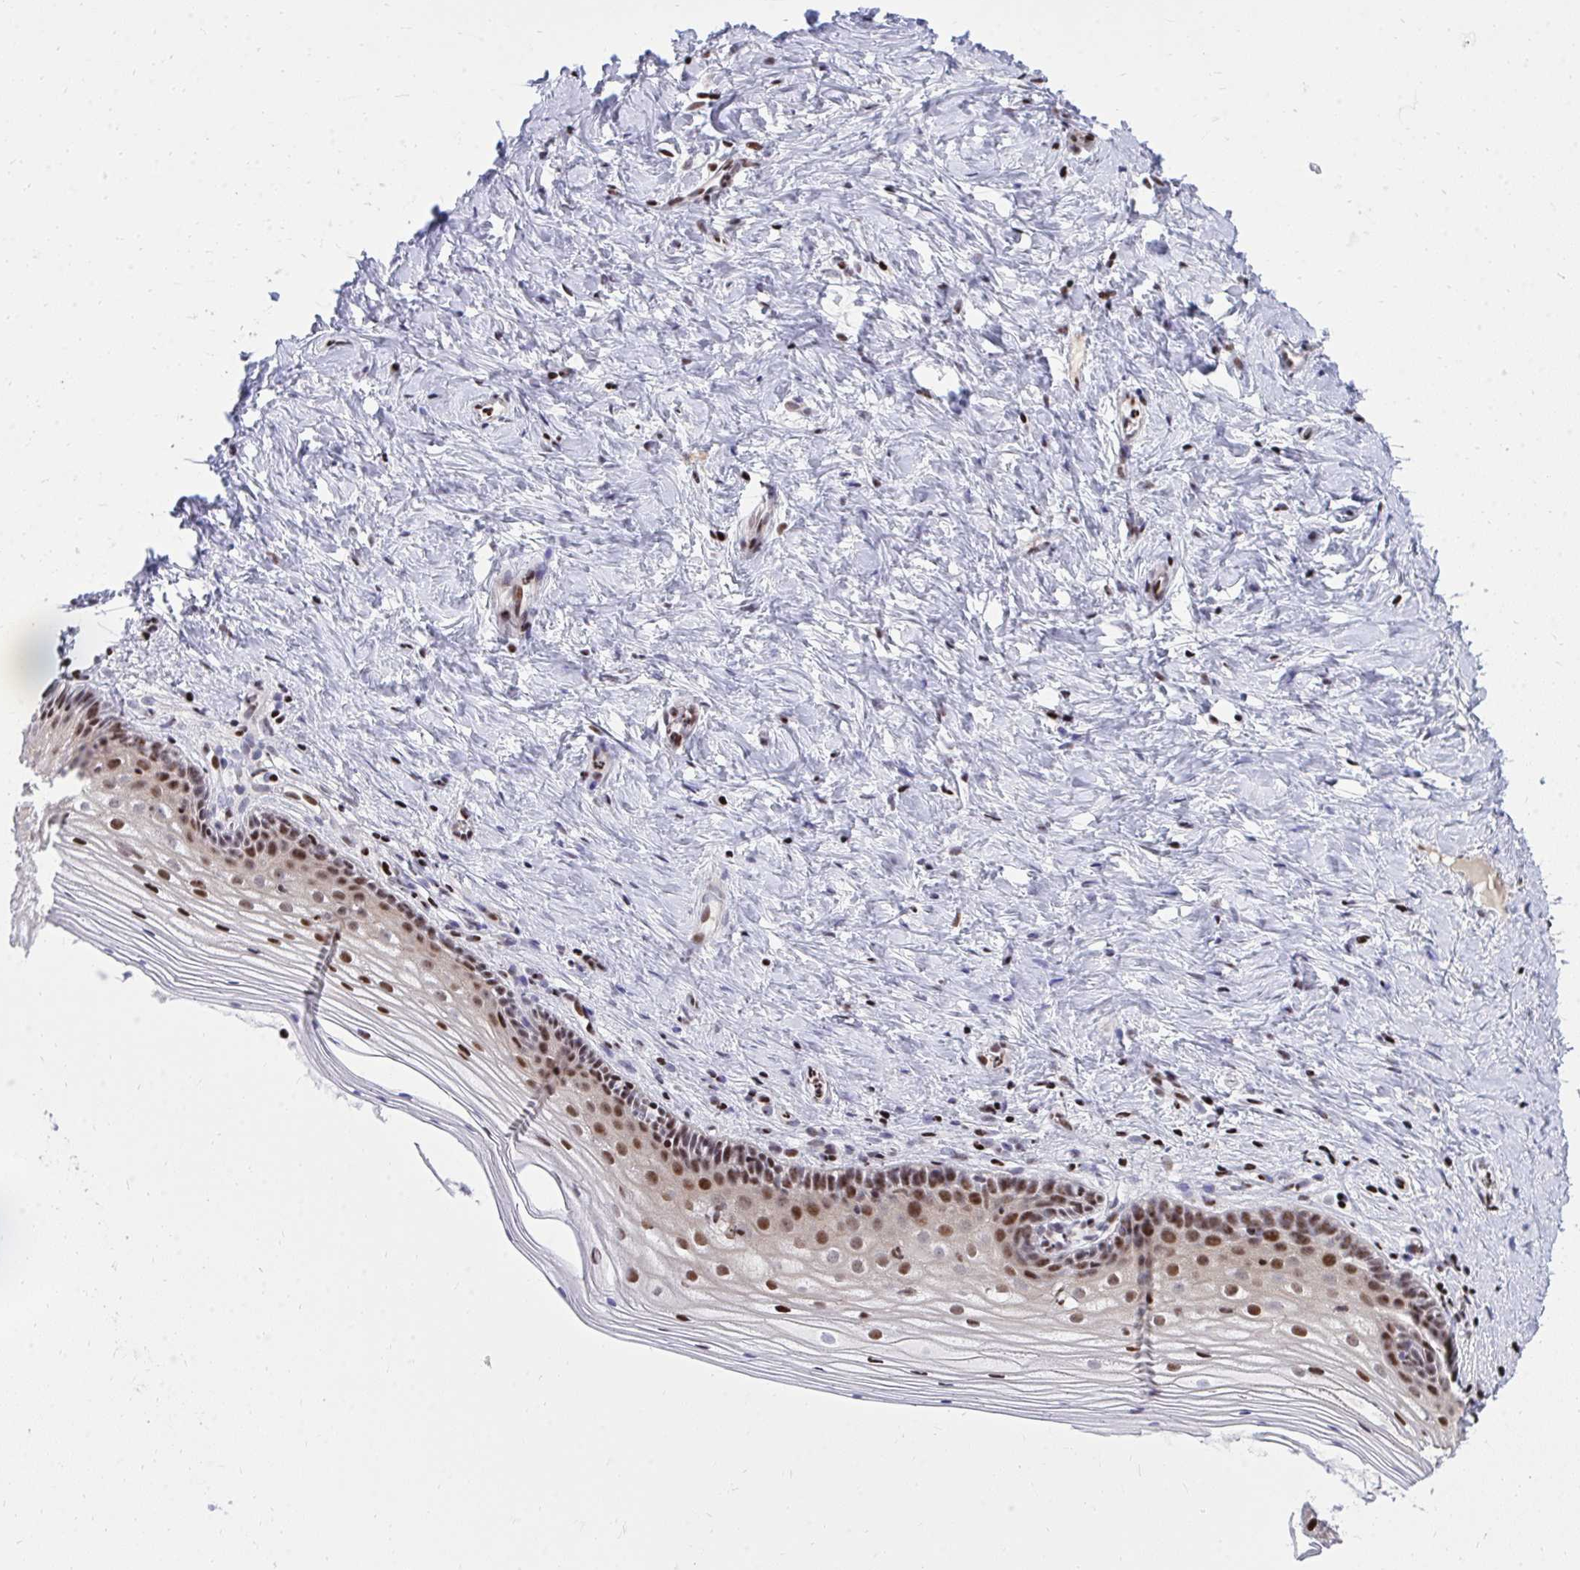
{"staining": {"intensity": "moderate", "quantity": "25%-75%", "location": "nuclear"}, "tissue": "vagina", "cell_type": "Squamous epithelial cells", "image_type": "normal", "snomed": [{"axis": "morphology", "description": "Normal tissue, NOS"}, {"axis": "topography", "description": "Vagina"}], "caption": "Protein staining displays moderate nuclear expression in approximately 25%-75% of squamous epithelial cells in normal vagina.", "gene": "C14orf39", "patient": {"sex": "female", "age": 45}}